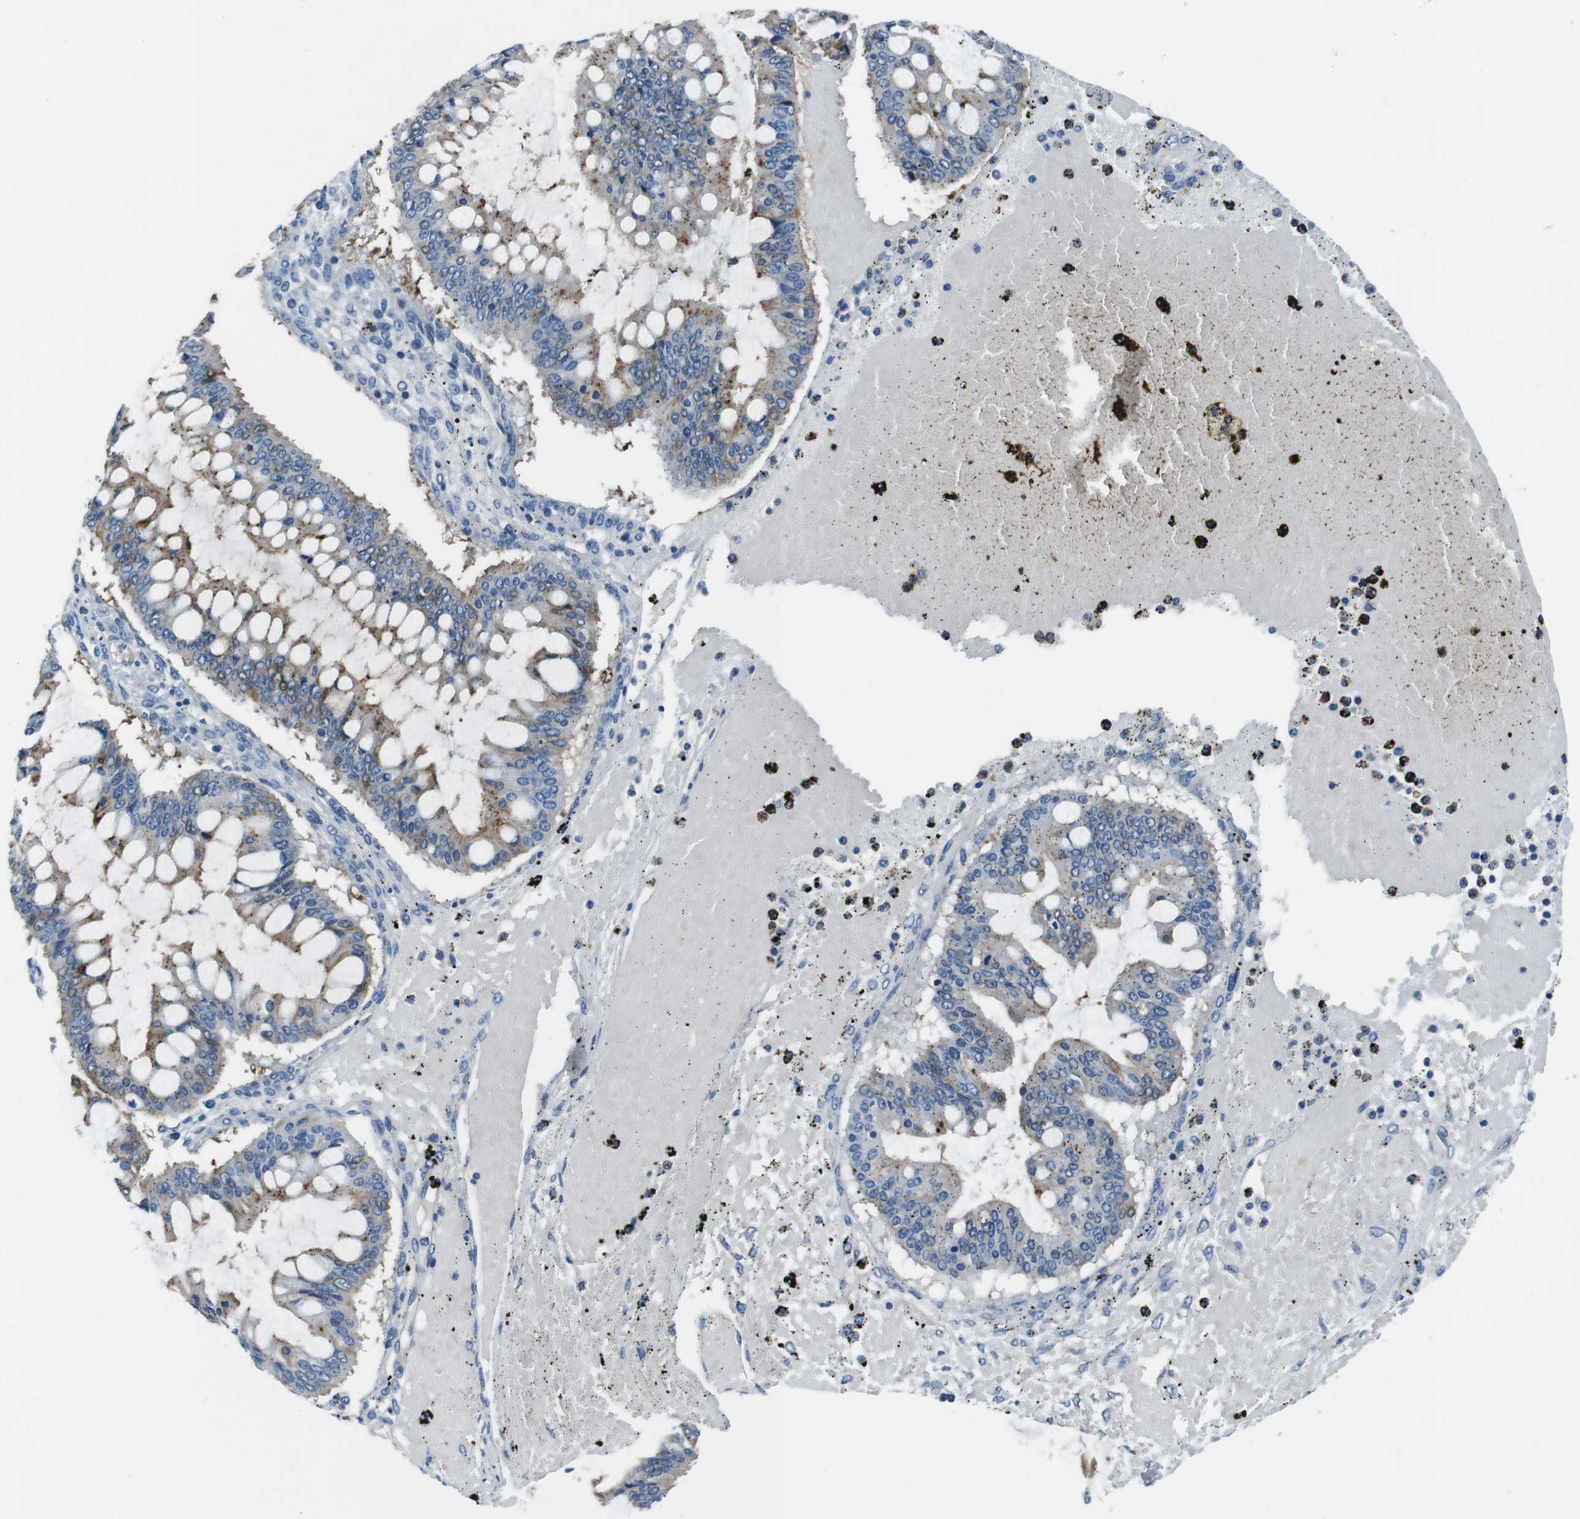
{"staining": {"intensity": "moderate", "quantity": "25%-75%", "location": "cytoplasmic/membranous"}, "tissue": "ovarian cancer", "cell_type": "Tumor cells", "image_type": "cancer", "snomed": [{"axis": "morphology", "description": "Cystadenocarcinoma, mucinous, NOS"}, {"axis": "topography", "description": "Ovary"}], "caption": "Tumor cells exhibit medium levels of moderate cytoplasmic/membranous staining in about 25%-75% of cells in ovarian cancer.", "gene": "TULP3", "patient": {"sex": "female", "age": 73}}